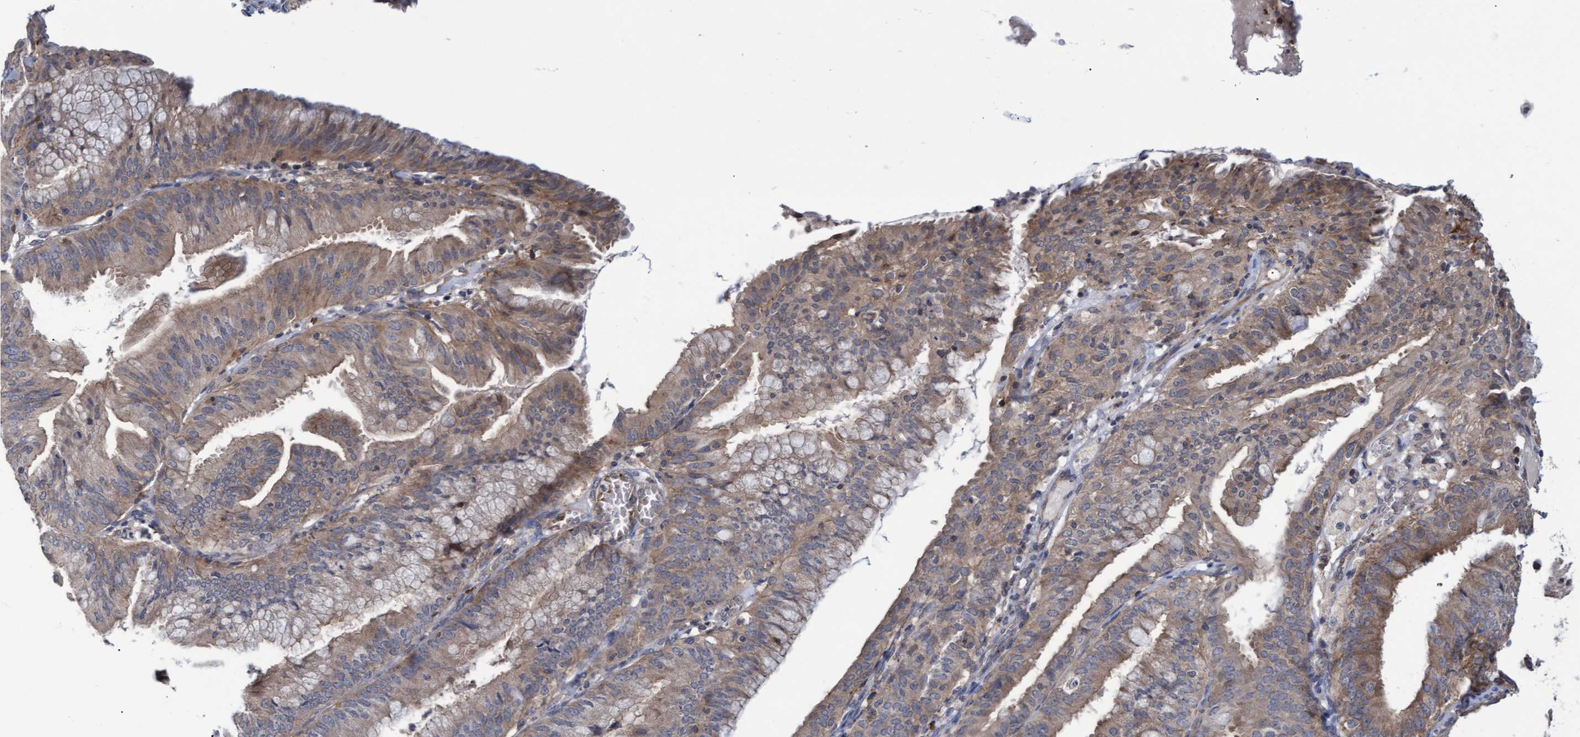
{"staining": {"intensity": "negative", "quantity": "none", "location": "none"}, "tissue": "endometrium", "cell_type": "Cells in endometrial stroma", "image_type": "normal", "snomed": [{"axis": "morphology", "description": "Normal tissue, NOS"}, {"axis": "morphology", "description": "Adenocarcinoma, NOS"}, {"axis": "topography", "description": "Endometrium"}], "caption": "Cells in endometrial stroma show no significant expression in benign endometrium.", "gene": "NAA15", "patient": {"sex": "female", "age": 57}}